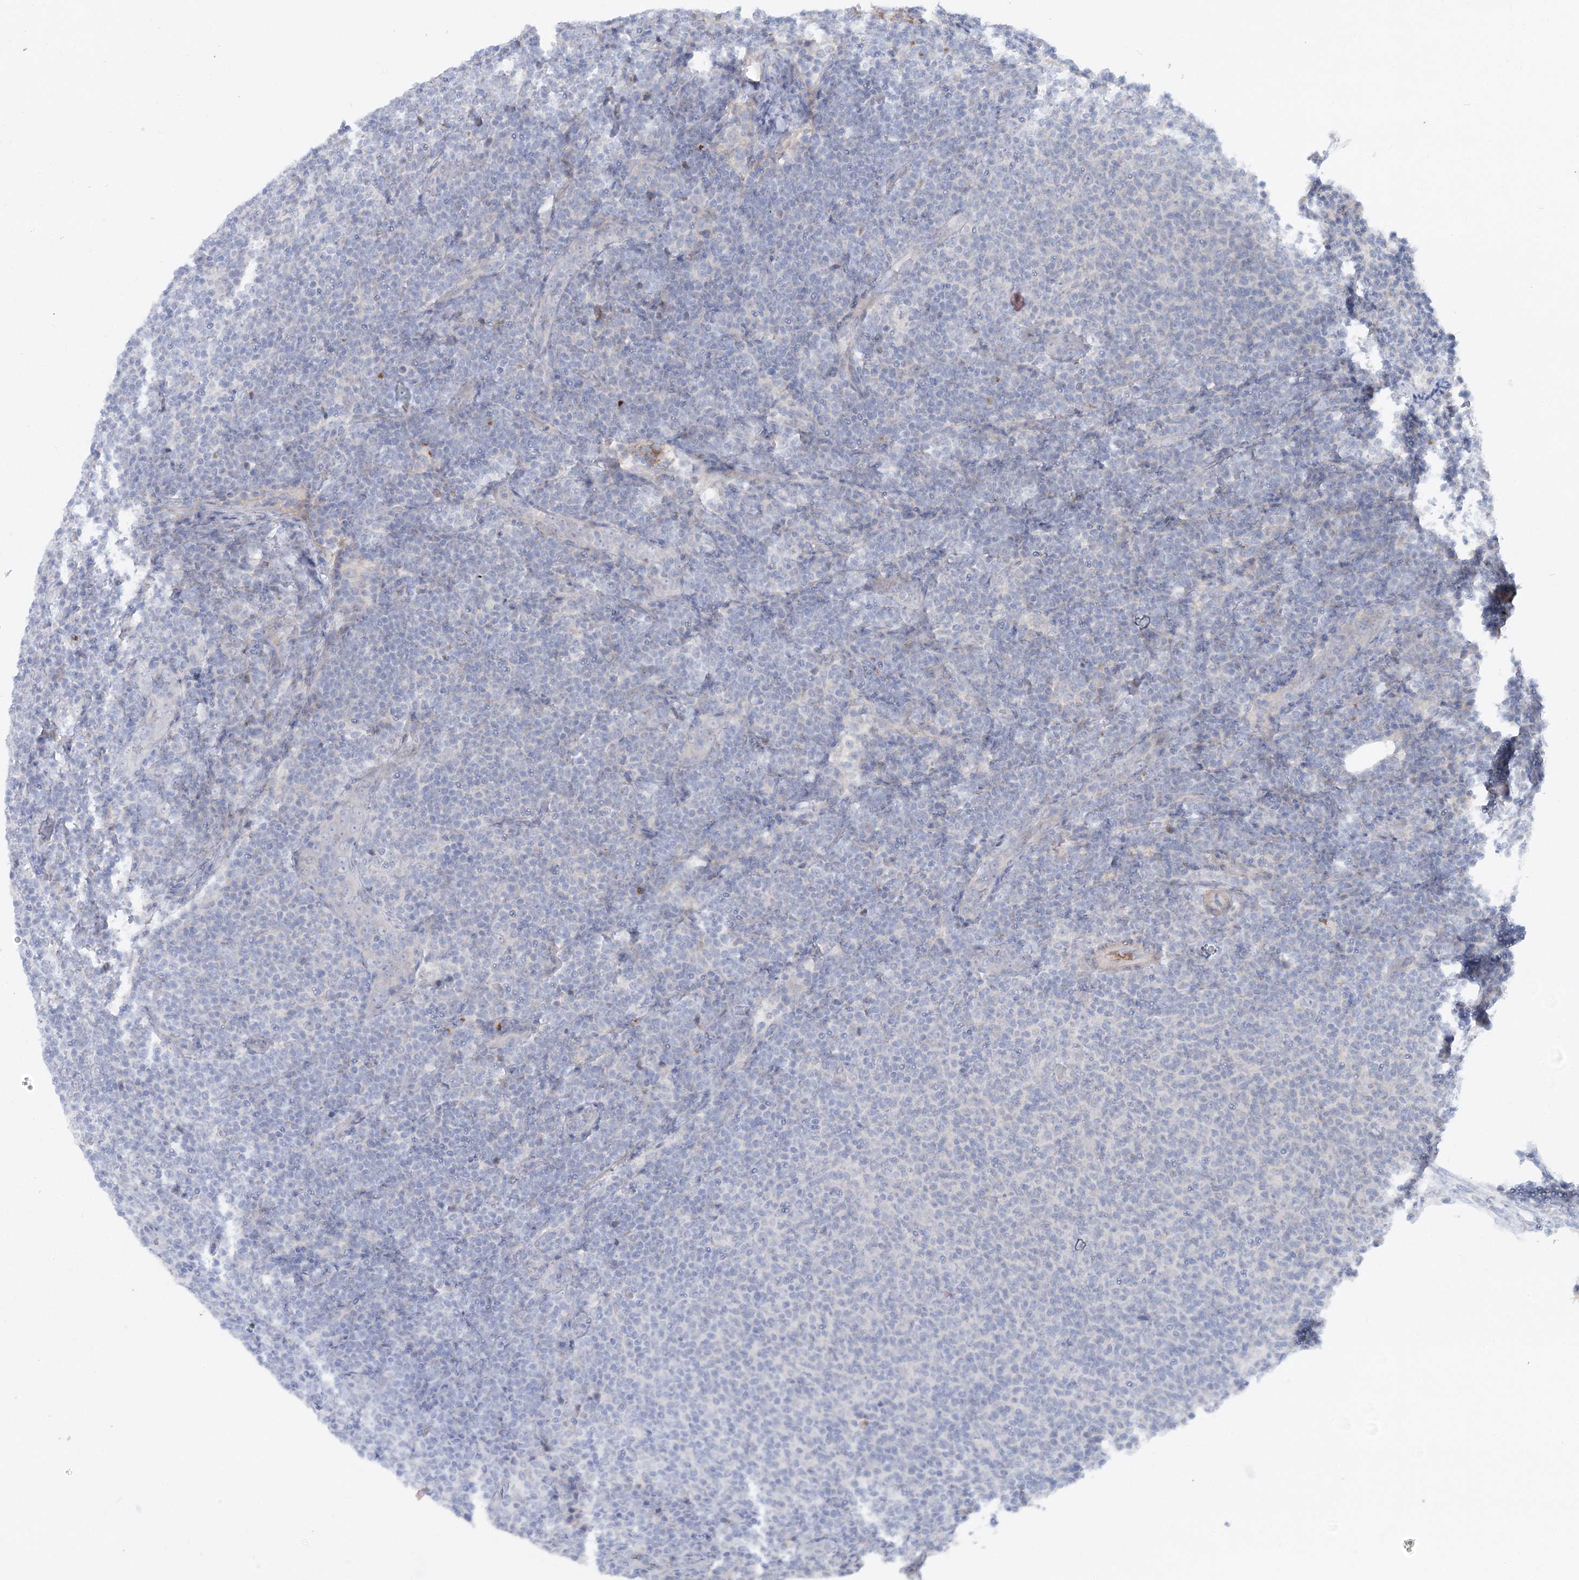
{"staining": {"intensity": "negative", "quantity": "none", "location": "none"}, "tissue": "lymphoma", "cell_type": "Tumor cells", "image_type": "cancer", "snomed": [{"axis": "morphology", "description": "Malignant lymphoma, non-Hodgkin's type, Low grade"}, {"axis": "topography", "description": "Lymph node"}], "caption": "Histopathology image shows no significant protein staining in tumor cells of lymphoma.", "gene": "FGF19", "patient": {"sex": "male", "age": 66}}